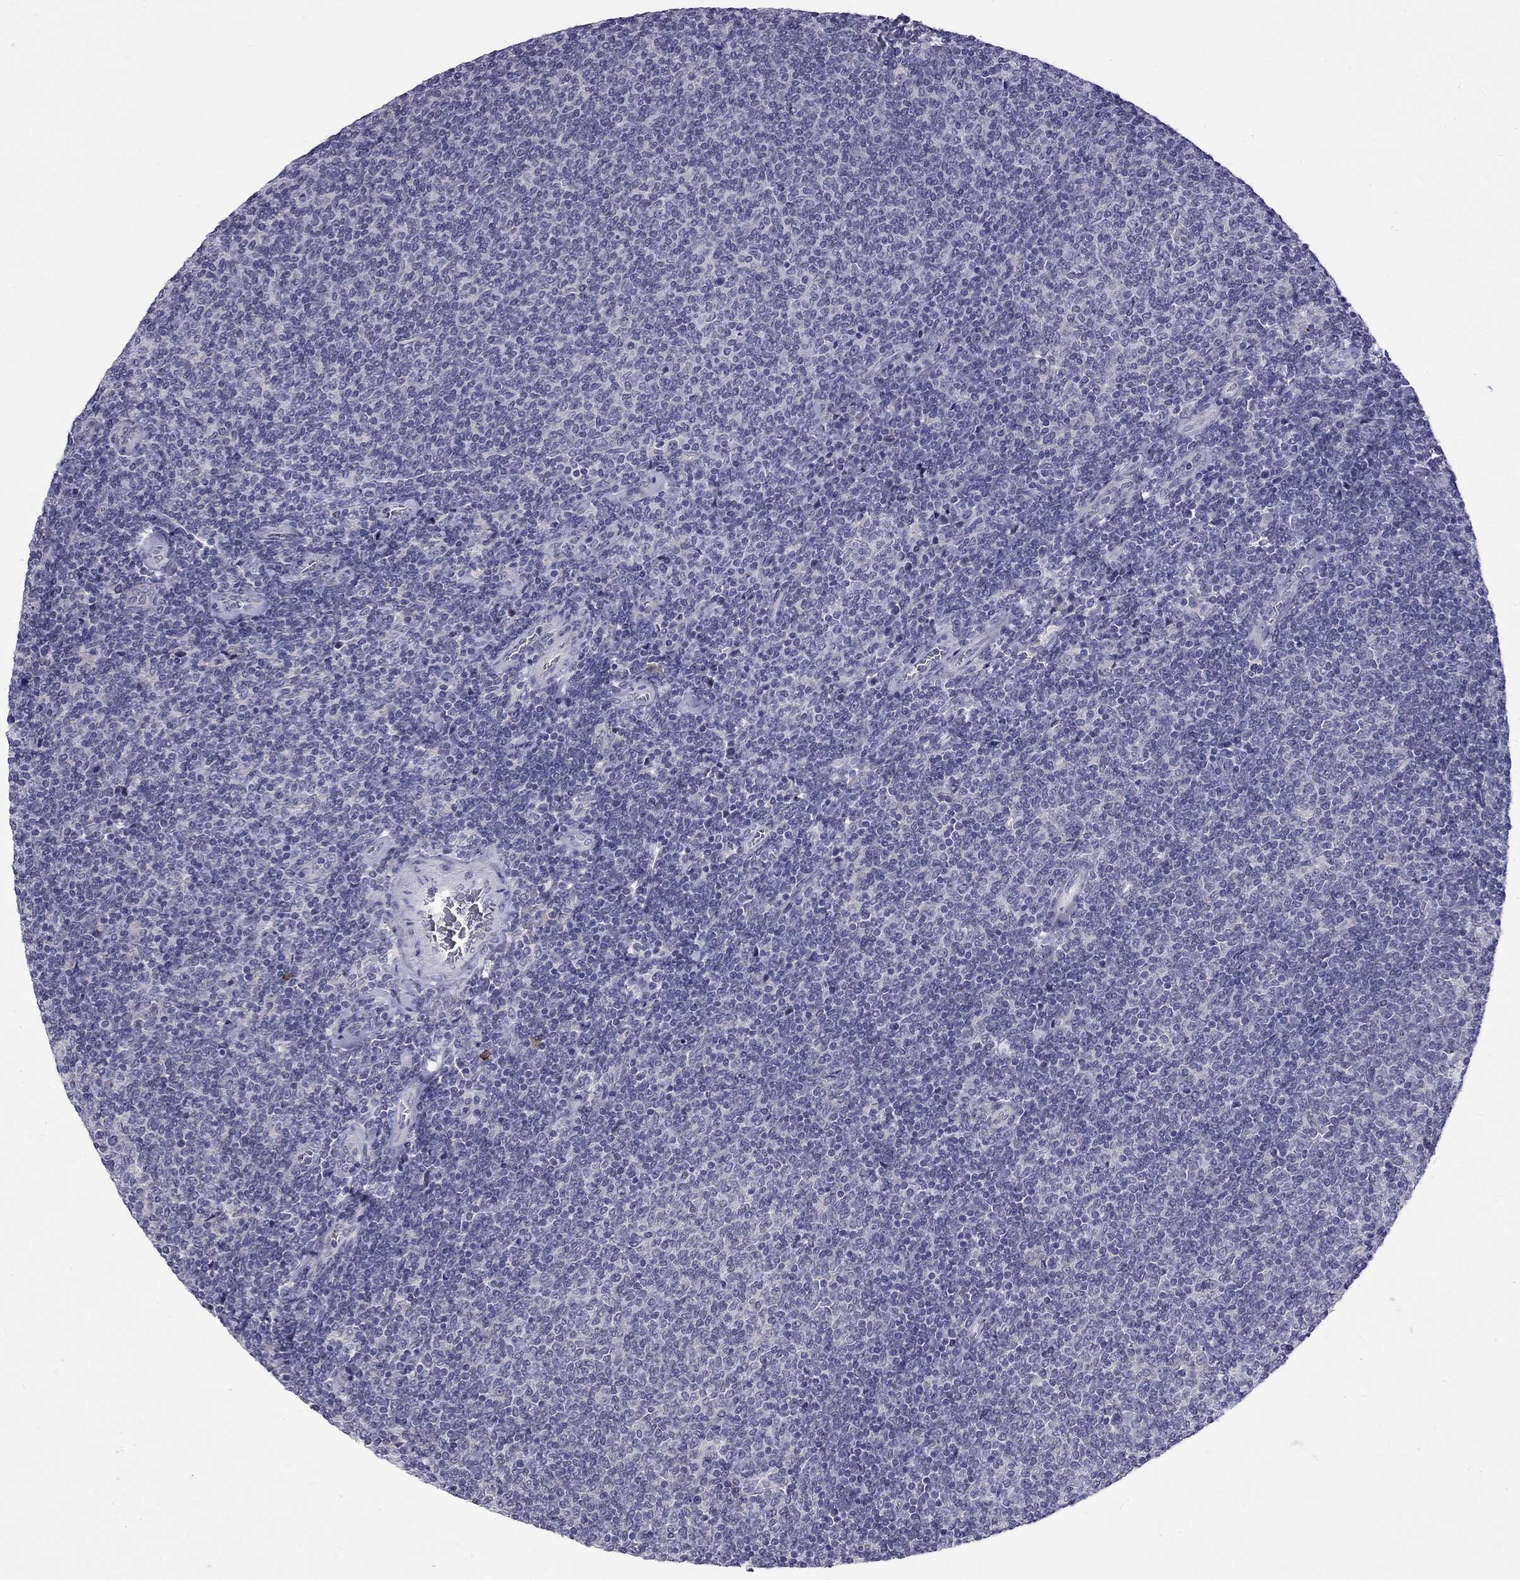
{"staining": {"intensity": "negative", "quantity": "none", "location": "none"}, "tissue": "lymphoma", "cell_type": "Tumor cells", "image_type": "cancer", "snomed": [{"axis": "morphology", "description": "Malignant lymphoma, non-Hodgkin's type, Low grade"}, {"axis": "topography", "description": "Lymph node"}], "caption": "Immunohistochemistry photomicrograph of lymphoma stained for a protein (brown), which shows no staining in tumor cells.", "gene": "RTL9", "patient": {"sex": "male", "age": 52}}